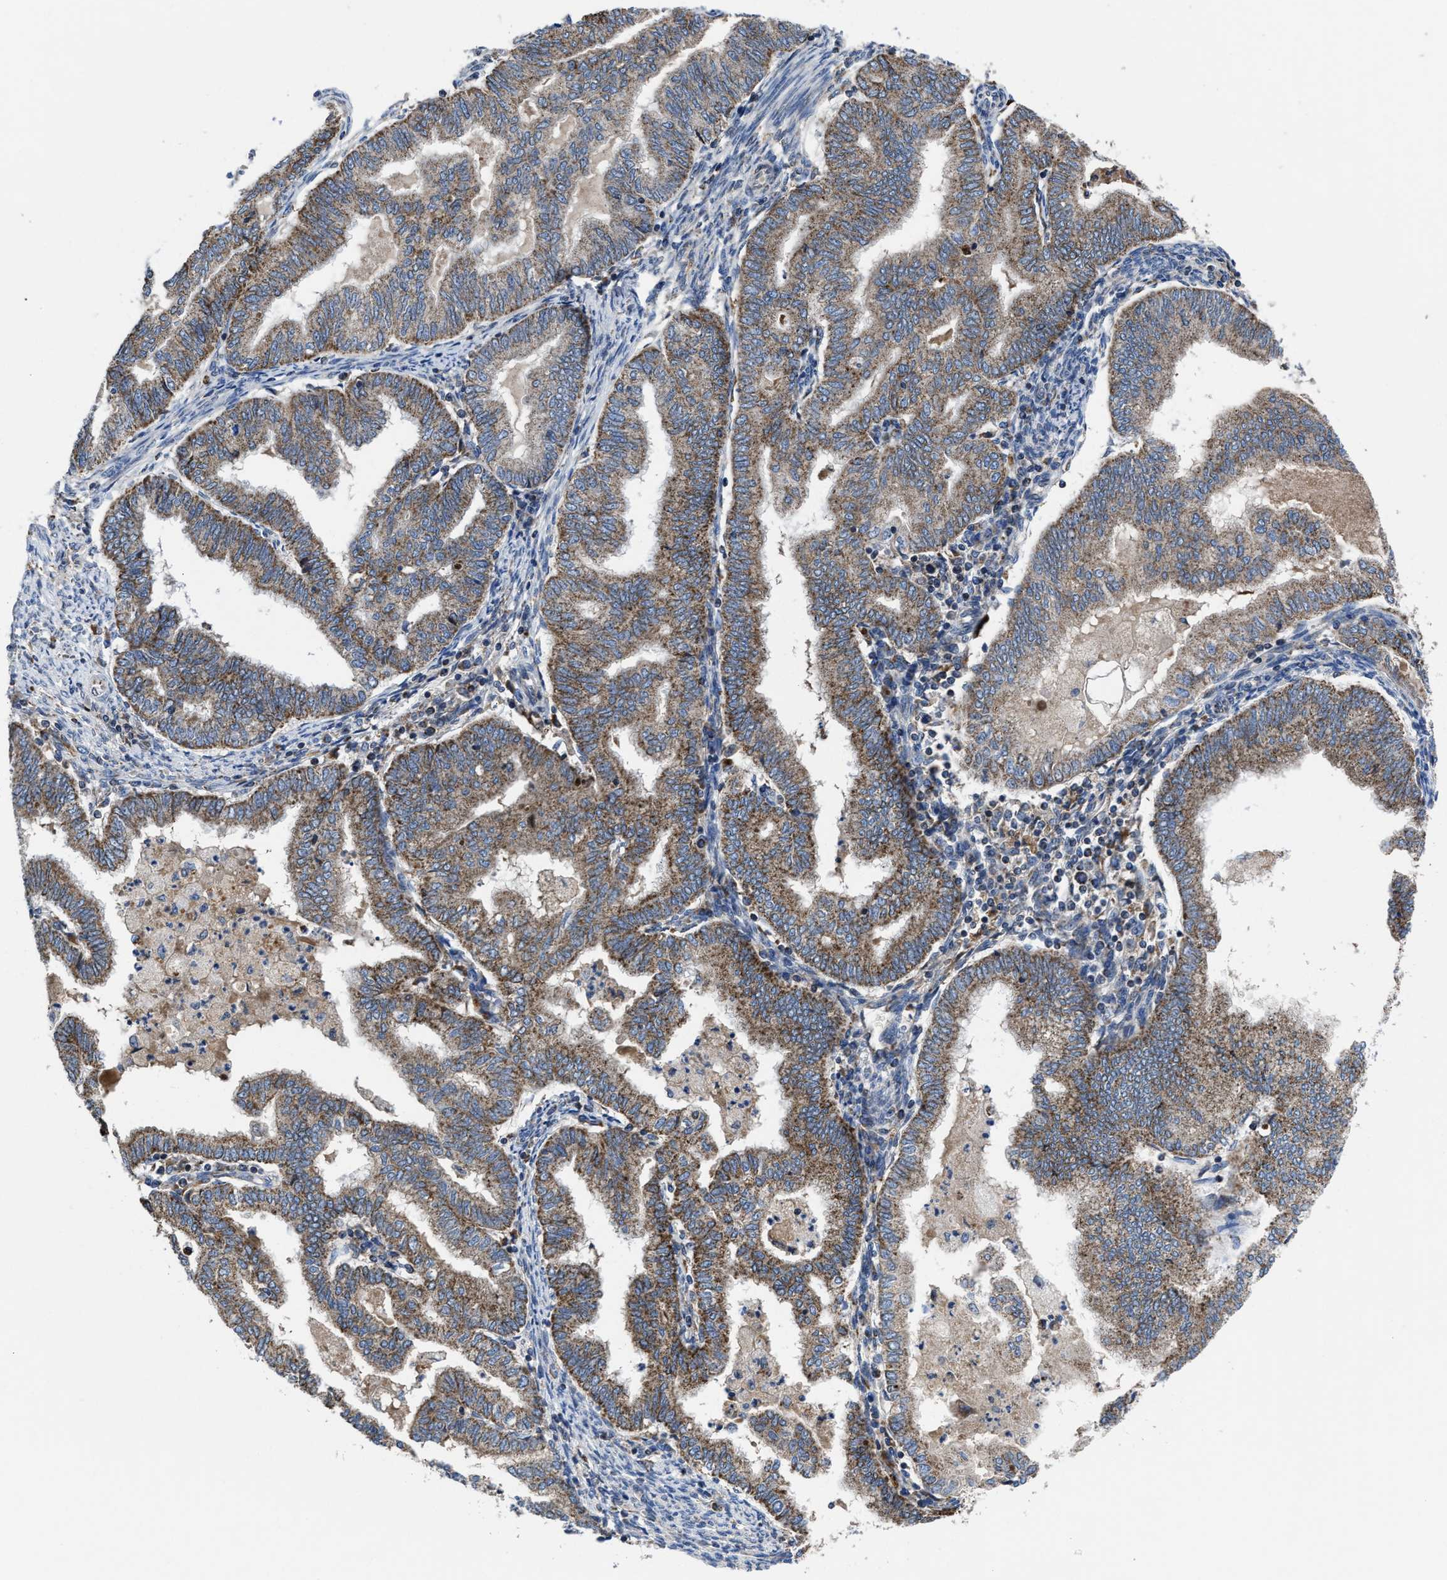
{"staining": {"intensity": "moderate", "quantity": ">75%", "location": "cytoplasmic/membranous"}, "tissue": "endometrial cancer", "cell_type": "Tumor cells", "image_type": "cancer", "snomed": [{"axis": "morphology", "description": "Polyp, NOS"}, {"axis": "morphology", "description": "Adenocarcinoma, NOS"}, {"axis": "morphology", "description": "Adenoma, NOS"}, {"axis": "topography", "description": "Endometrium"}], "caption": "A micrograph of polyp (endometrial) stained for a protein reveals moderate cytoplasmic/membranous brown staining in tumor cells. The staining was performed using DAB, with brown indicating positive protein expression. Nuclei are stained blue with hematoxylin.", "gene": "CACNA1D", "patient": {"sex": "female", "age": 79}}